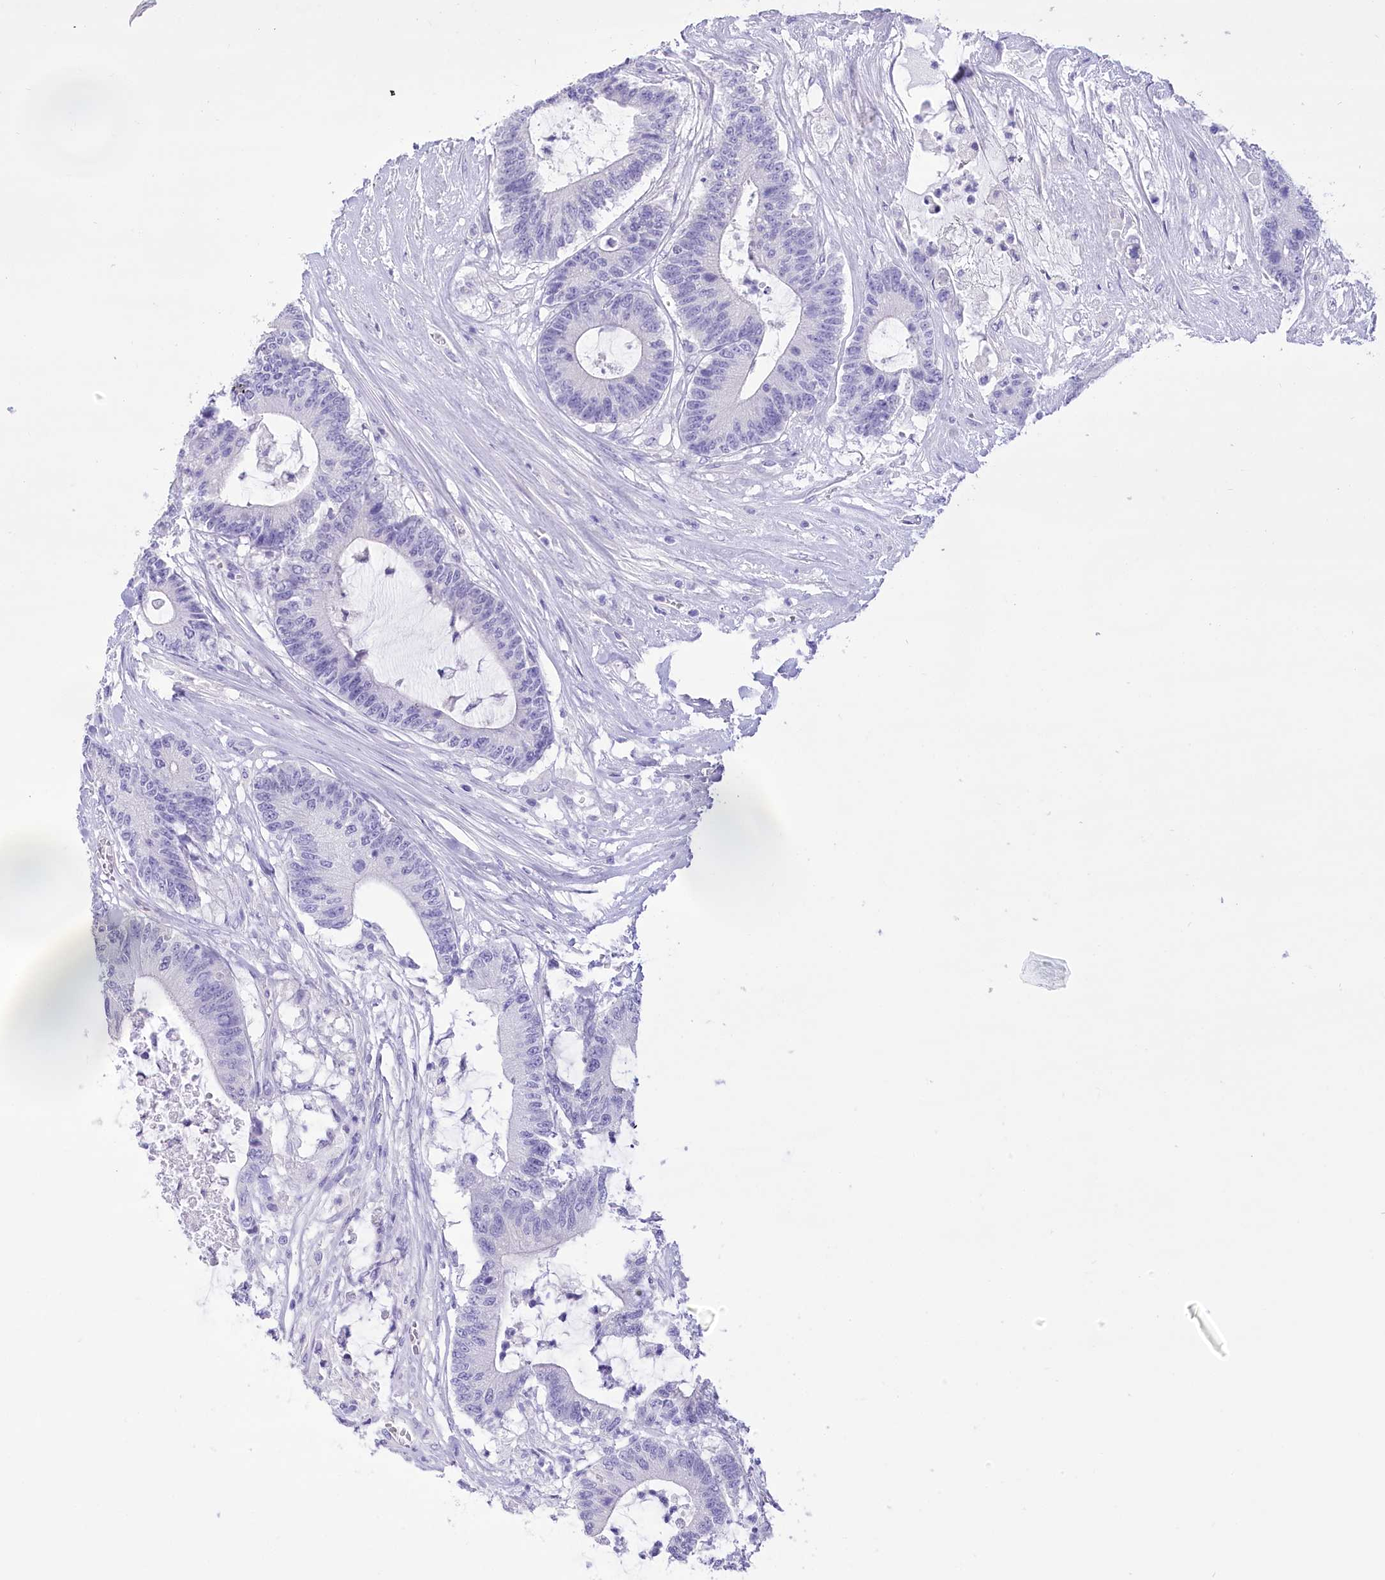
{"staining": {"intensity": "negative", "quantity": "none", "location": "none"}, "tissue": "colorectal cancer", "cell_type": "Tumor cells", "image_type": "cancer", "snomed": [{"axis": "morphology", "description": "Adenocarcinoma, NOS"}, {"axis": "topography", "description": "Colon"}], "caption": "Immunohistochemical staining of human colorectal adenocarcinoma displays no significant staining in tumor cells.", "gene": "PBLD", "patient": {"sex": "female", "age": 84}}